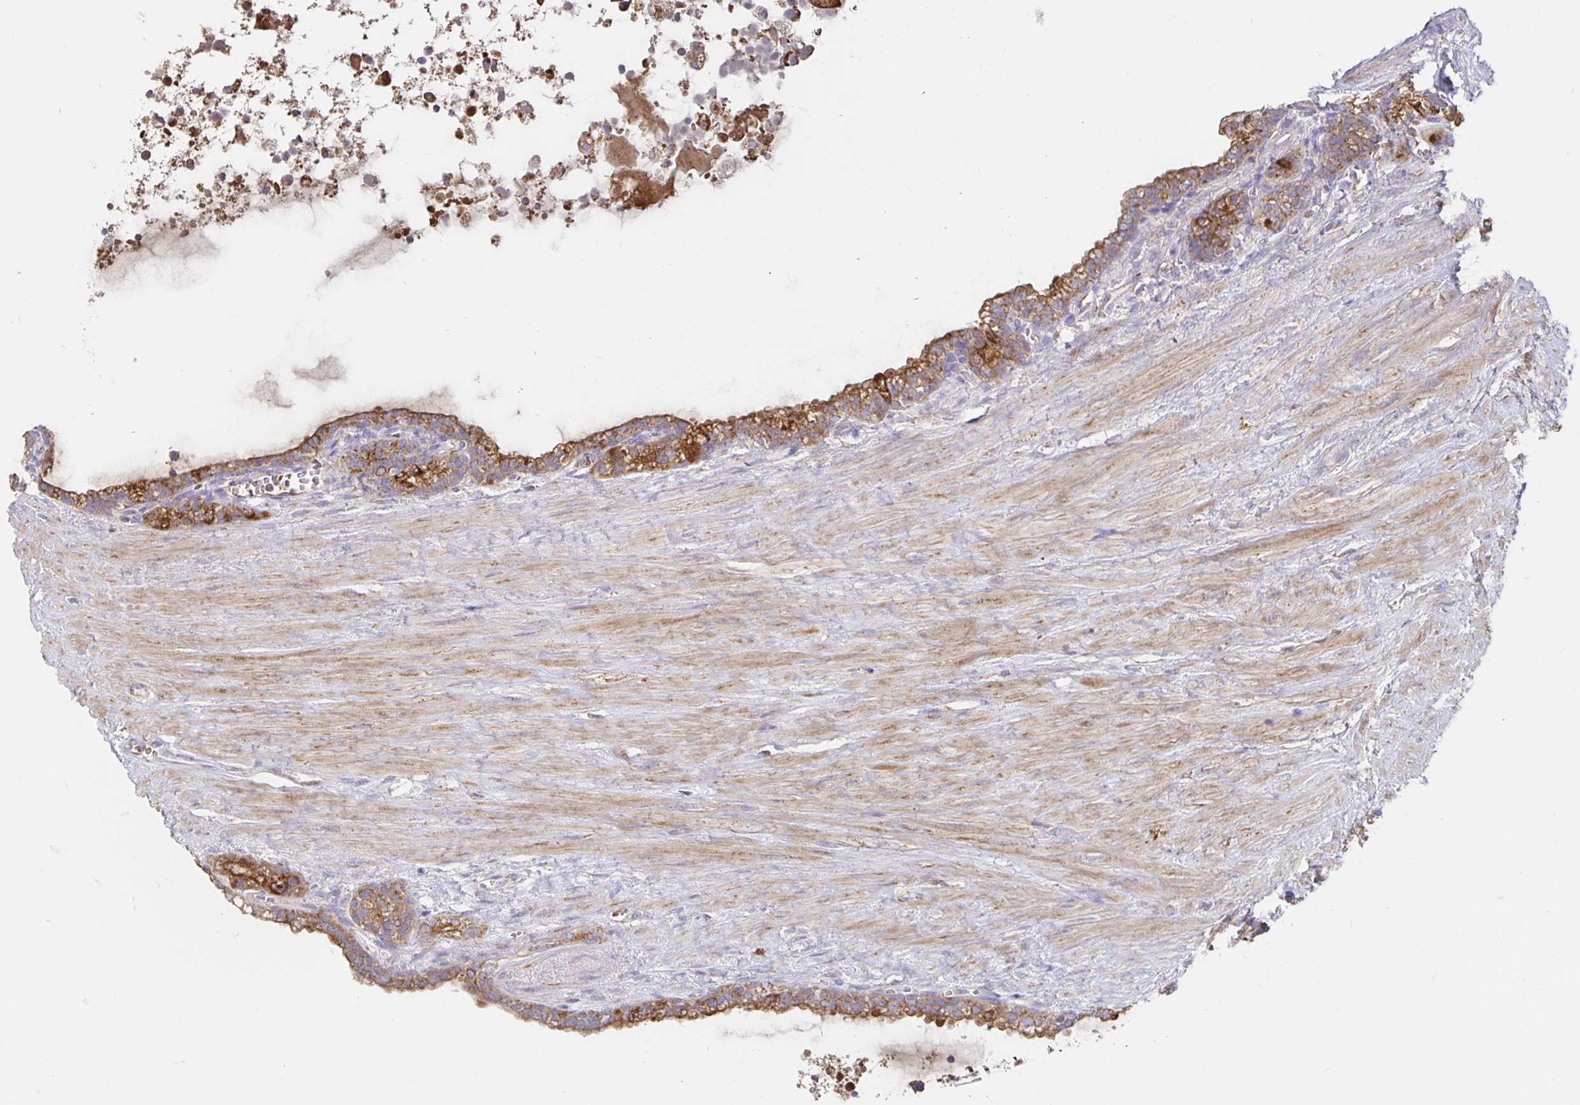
{"staining": {"intensity": "moderate", "quantity": ">75%", "location": "cytoplasmic/membranous"}, "tissue": "seminal vesicle", "cell_type": "Glandular cells", "image_type": "normal", "snomed": [{"axis": "morphology", "description": "Normal tissue, NOS"}, {"axis": "topography", "description": "Seminal veicle"}], "caption": "Immunohistochemical staining of normal seminal vesicle displays >75% levels of moderate cytoplasmic/membranous protein staining in about >75% of glandular cells. The staining was performed using DAB, with brown indicating positive protein expression. Nuclei are stained blue with hematoxylin.", "gene": "PRDX3", "patient": {"sex": "male", "age": 76}}